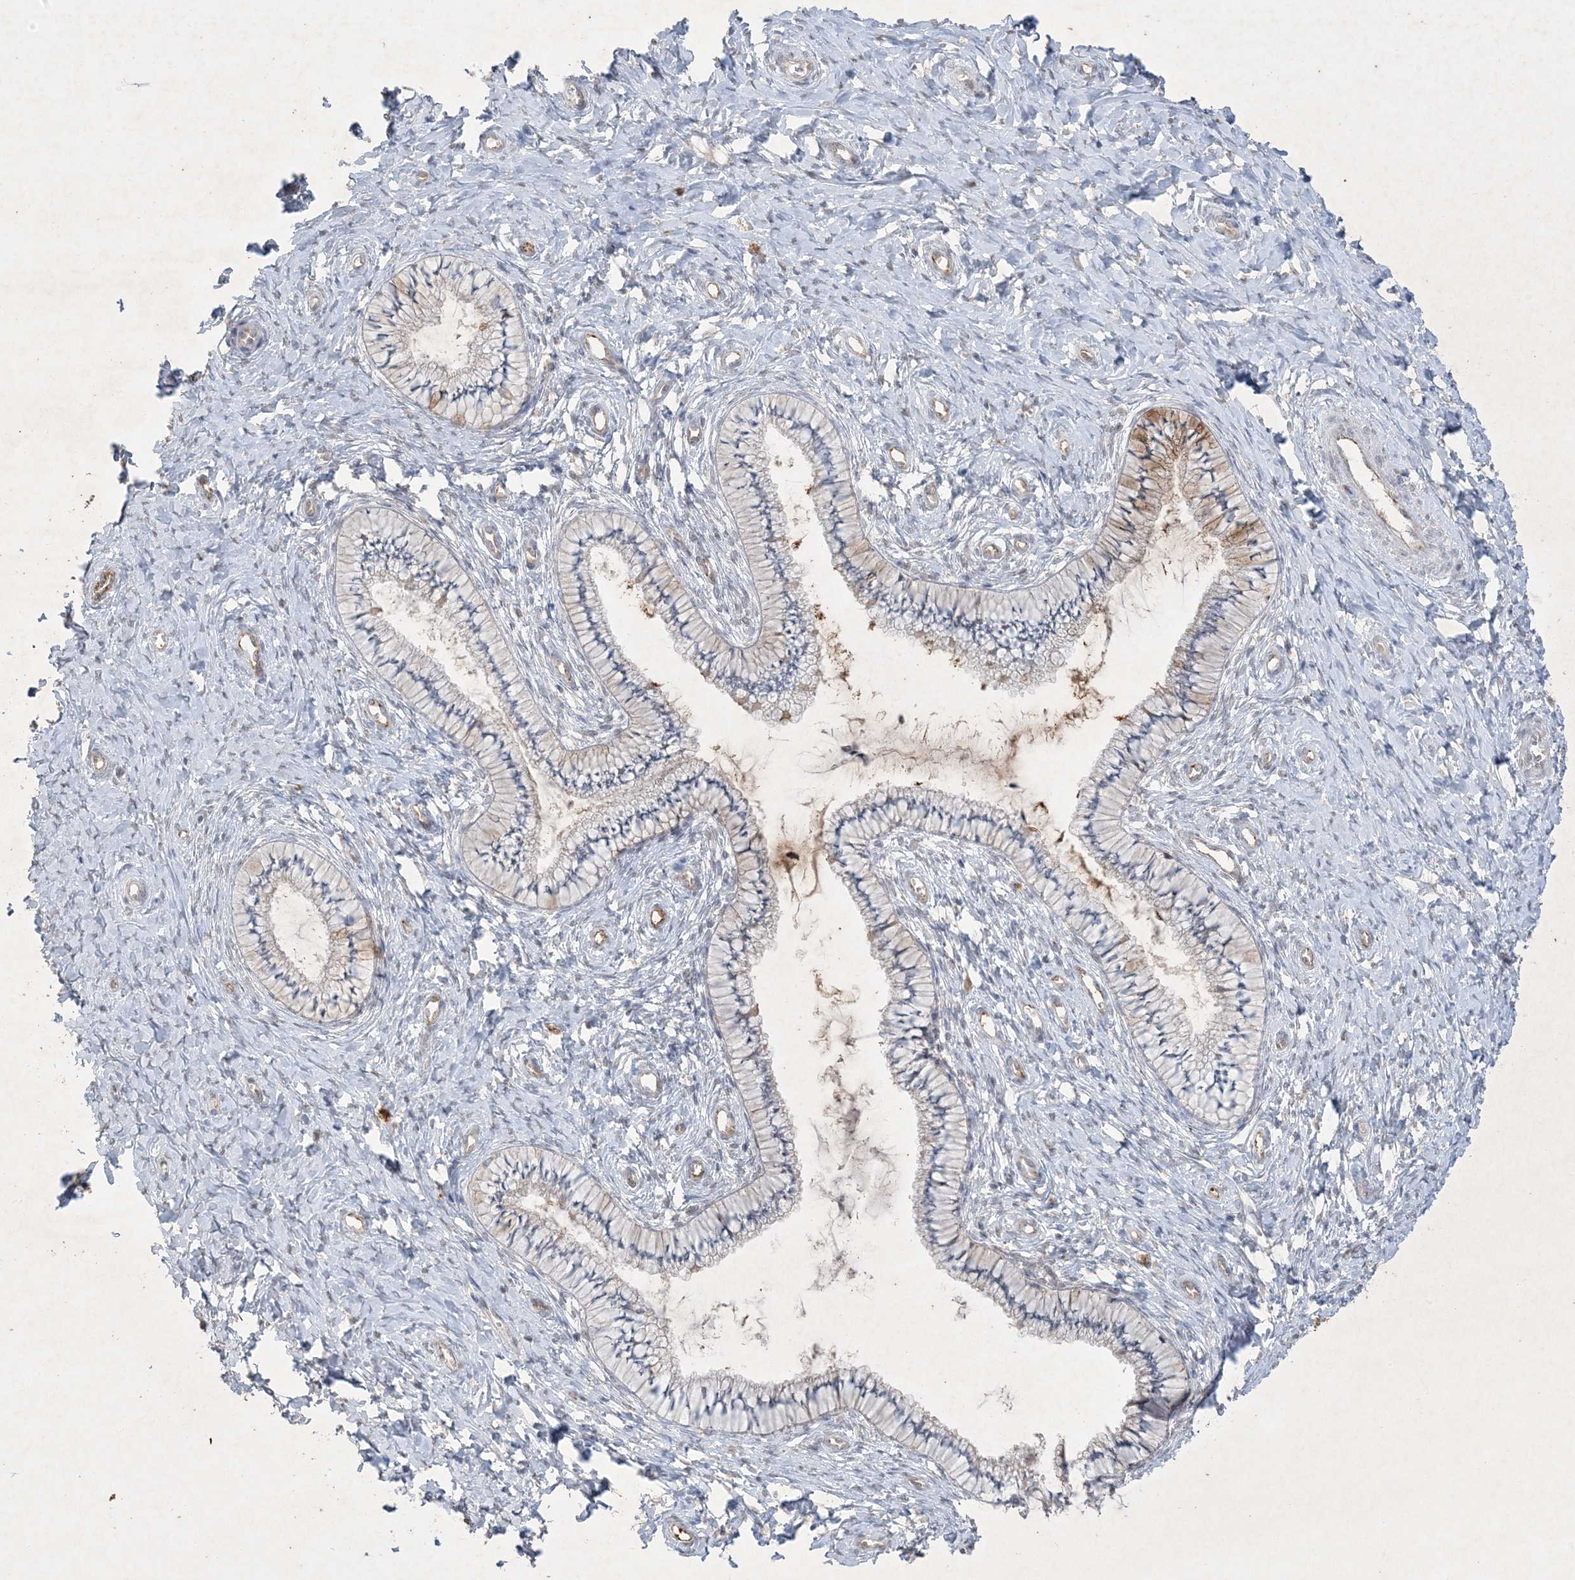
{"staining": {"intensity": "moderate", "quantity": "25%-75%", "location": "cytoplasmic/membranous"}, "tissue": "cervix", "cell_type": "Glandular cells", "image_type": "normal", "snomed": [{"axis": "morphology", "description": "Normal tissue, NOS"}, {"axis": "topography", "description": "Cervix"}], "caption": "Cervix stained with DAB (3,3'-diaminobenzidine) immunohistochemistry shows medium levels of moderate cytoplasmic/membranous positivity in about 25%-75% of glandular cells.", "gene": "PRSS36", "patient": {"sex": "female", "age": 36}}